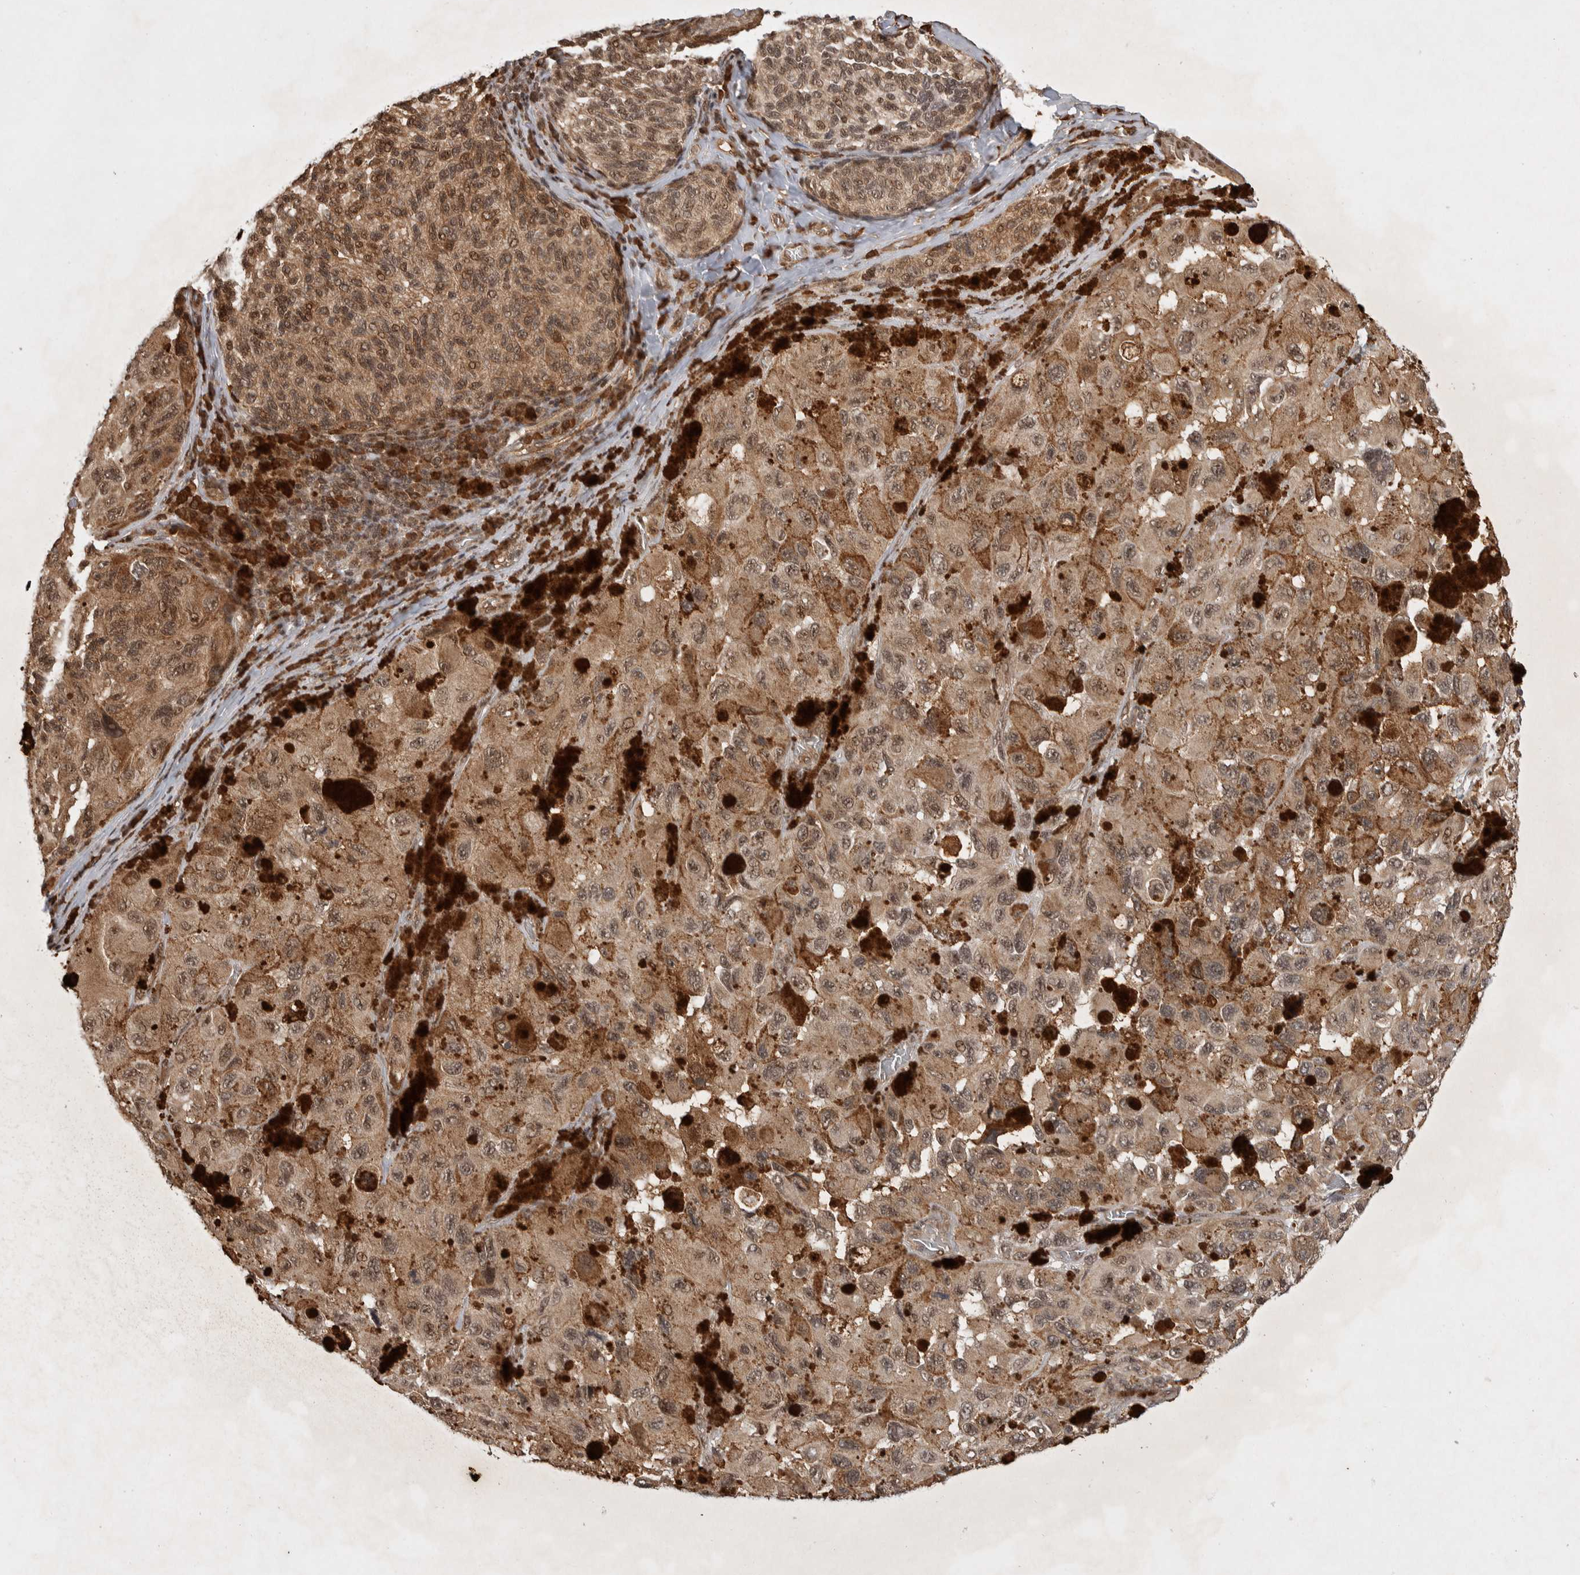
{"staining": {"intensity": "moderate", "quantity": ">75%", "location": "cytoplasmic/membranous,nuclear"}, "tissue": "melanoma", "cell_type": "Tumor cells", "image_type": "cancer", "snomed": [{"axis": "morphology", "description": "Malignant melanoma, NOS"}, {"axis": "topography", "description": "Skin"}], "caption": "Protein analysis of melanoma tissue exhibits moderate cytoplasmic/membranous and nuclear expression in about >75% of tumor cells. The protein of interest is shown in brown color, while the nuclei are stained blue.", "gene": "TOR1B", "patient": {"sex": "female", "age": 73}}